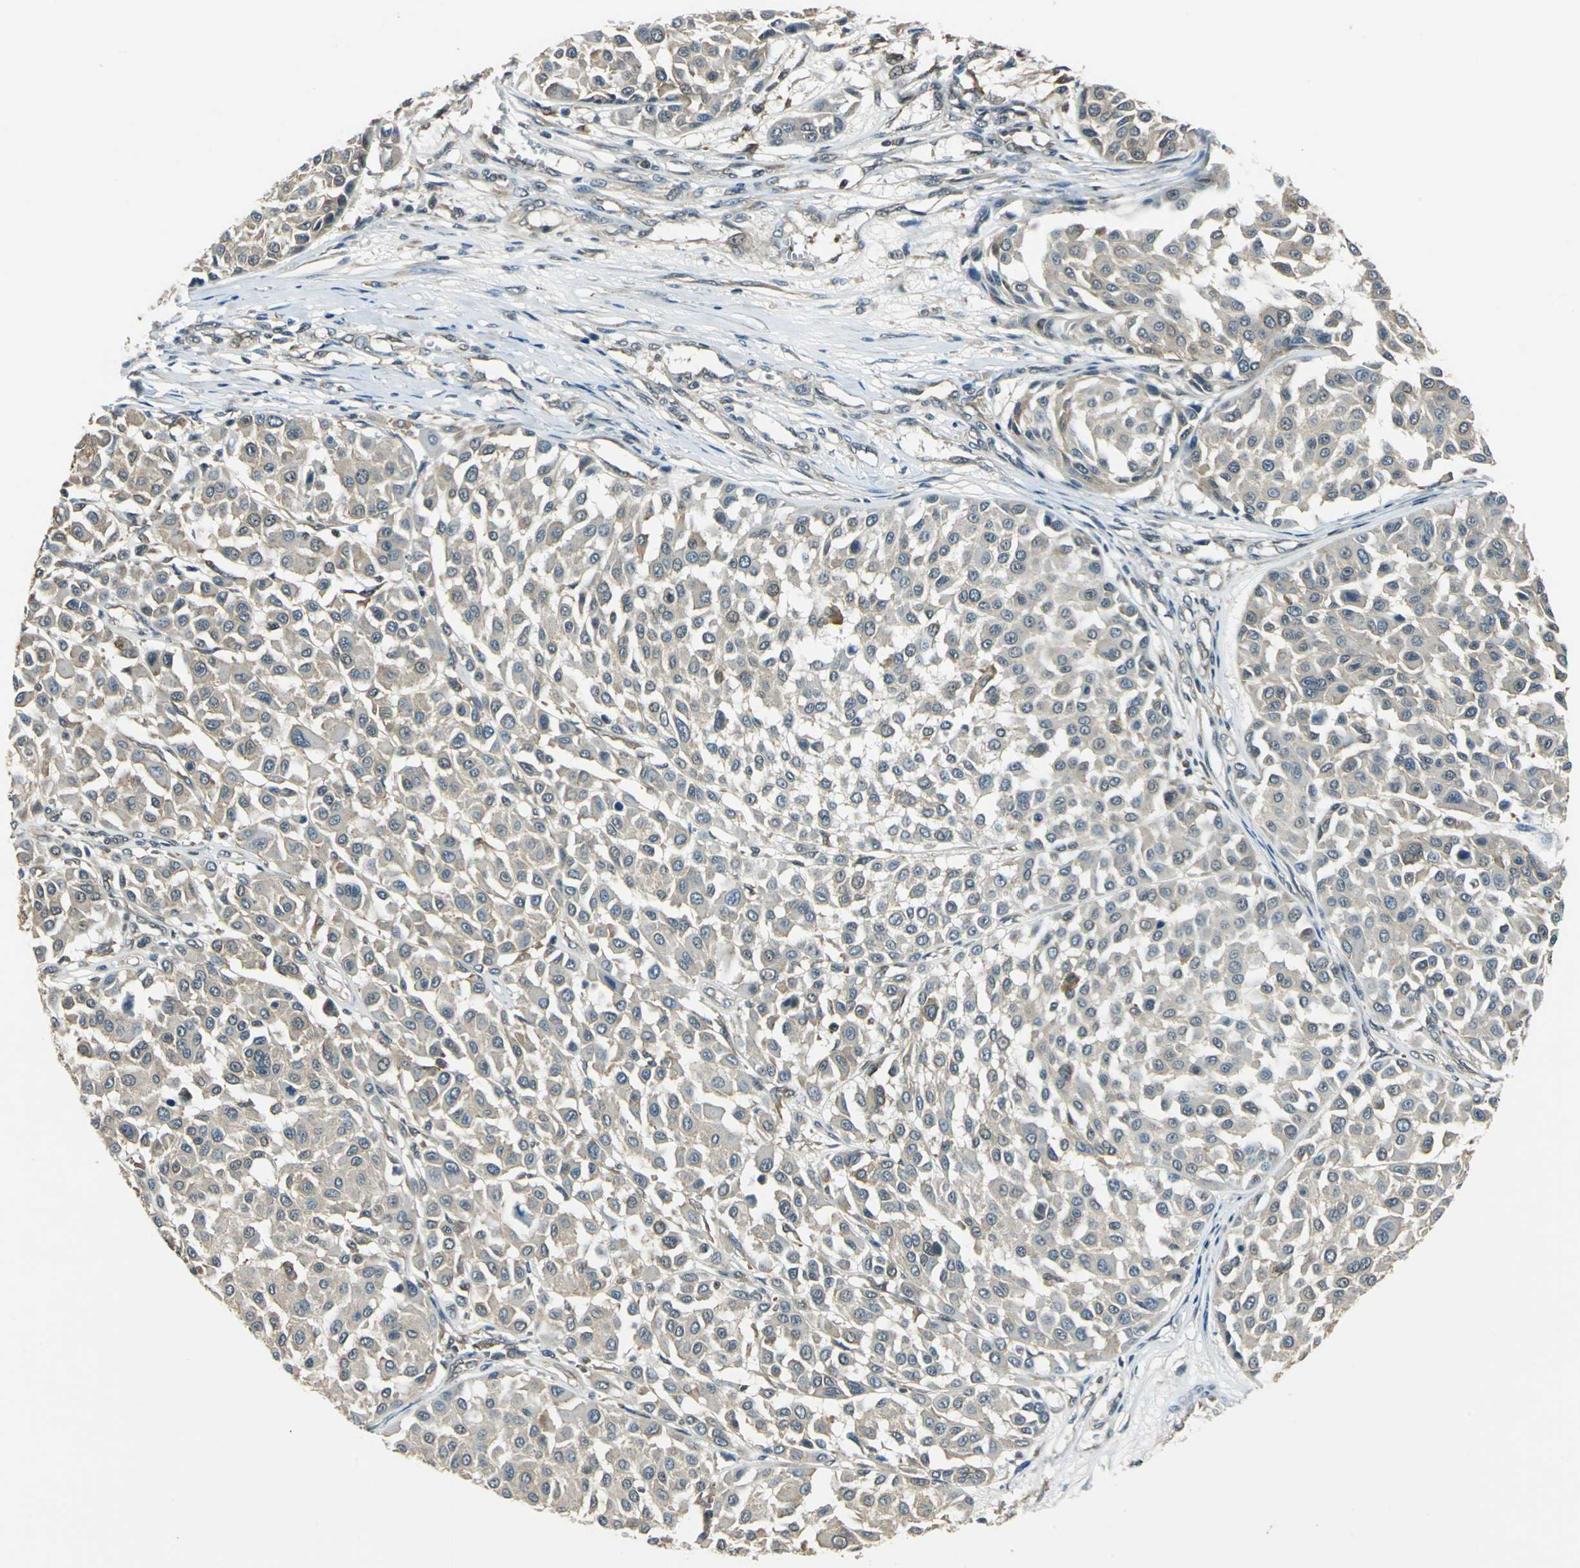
{"staining": {"intensity": "weak", "quantity": "<25%", "location": "cytoplasmic/membranous,nuclear"}, "tissue": "melanoma", "cell_type": "Tumor cells", "image_type": "cancer", "snomed": [{"axis": "morphology", "description": "Malignant melanoma, Metastatic site"}, {"axis": "topography", "description": "Soft tissue"}], "caption": "High magnification brightfield microscopy of melanoma stained with DAB (brown) and counterstained with hematoxylin (blue): tumor cells show no significant positivity. Nuclei are stained in blue.", "gene": "ARPC3", "patient": {"sex": "male", "age": 41}}